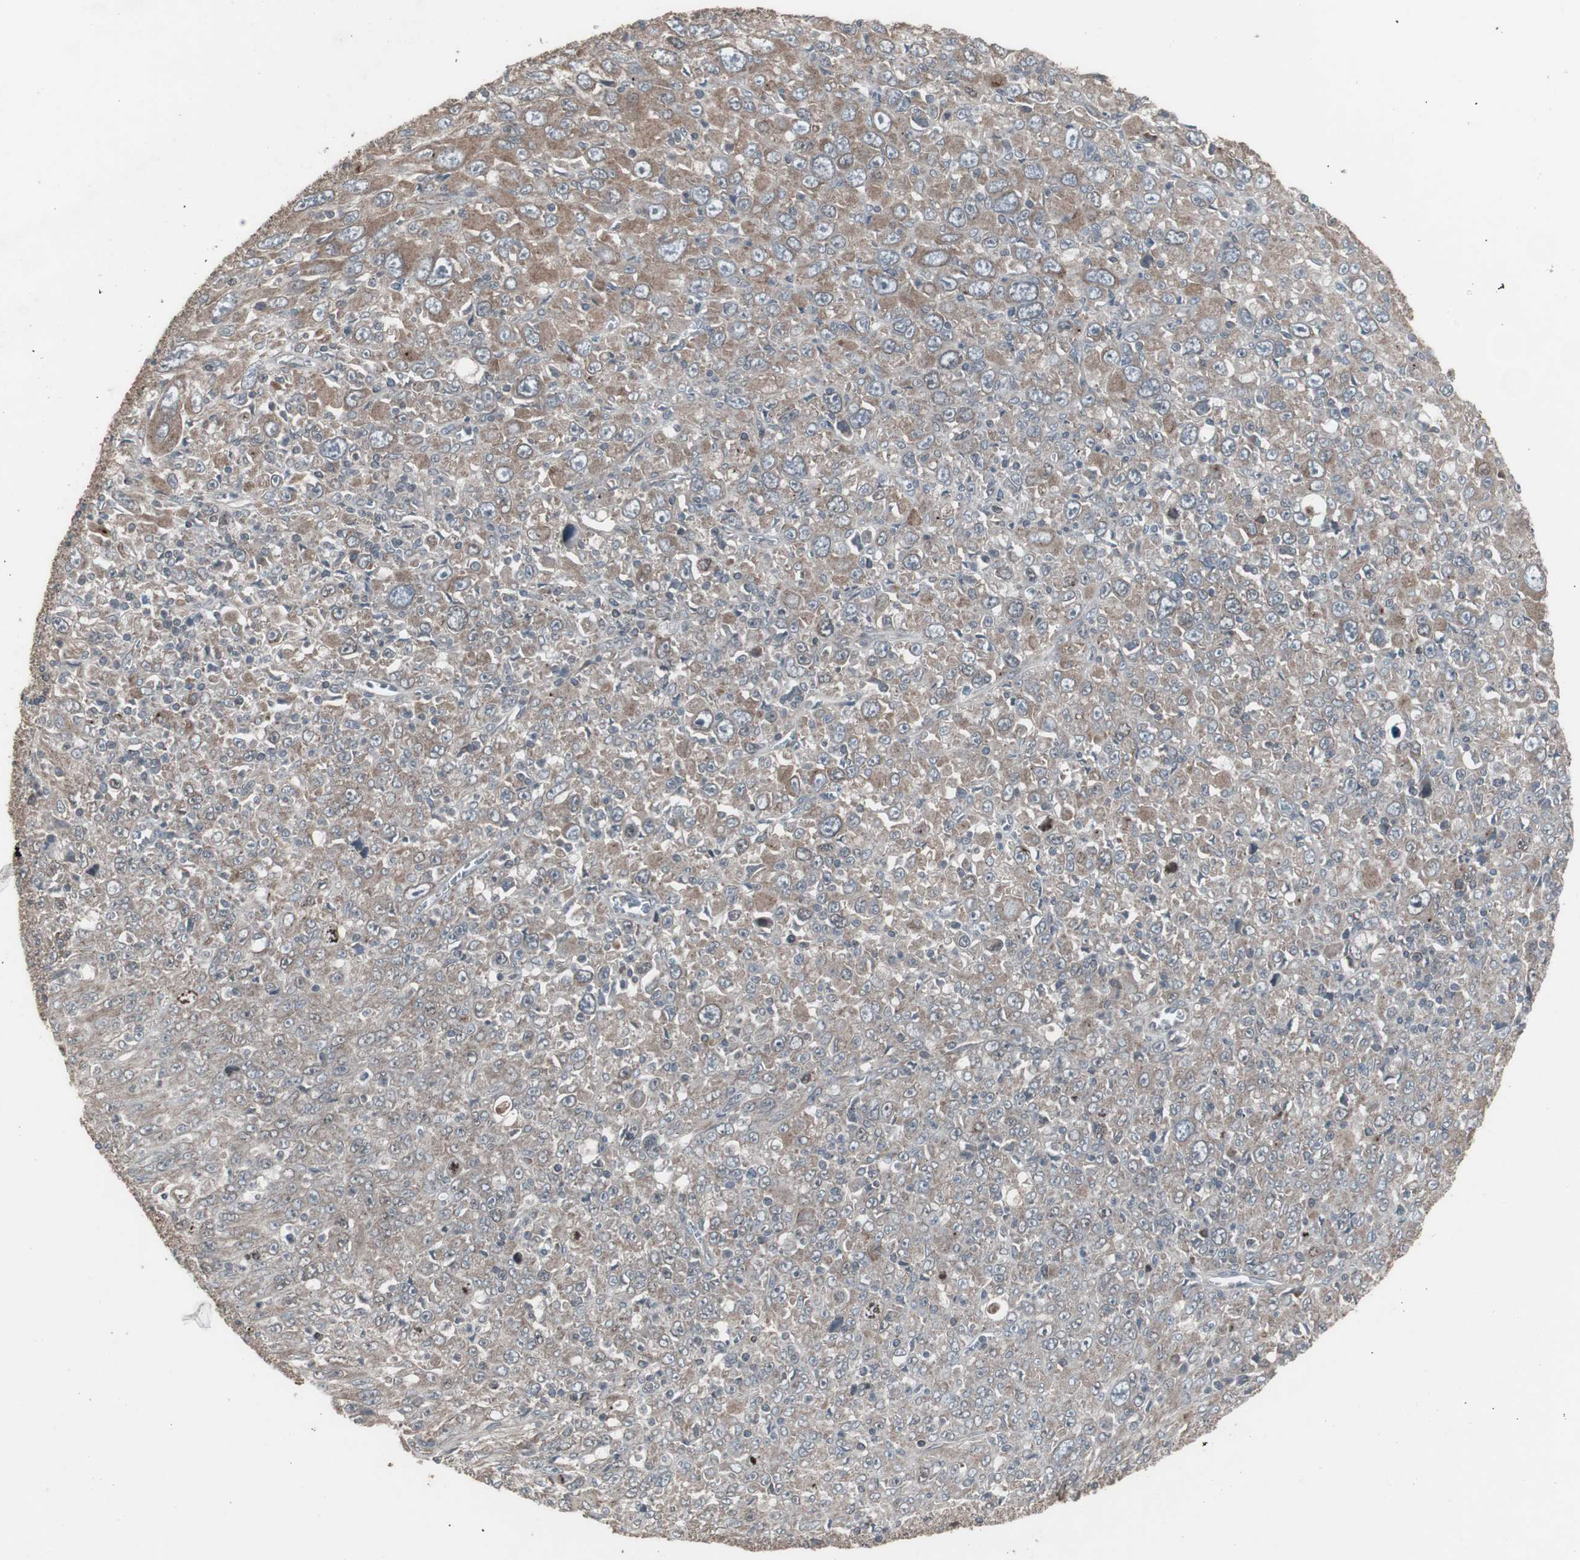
{"staining": {"intensity": "moderate", "quantity": "25%-75%", "location": "cytoplasmic/membranous"}, "tissue": "melanoma", "cell_type": "Tumor cells", "image_type": "cancer", "snomed": [{"axis": "morphology", "description": "Malignant melanoma, Metastatic site"}, {"axis": "topography", "description": "Skin"}], "caption": "Protein expression analysis of malignant melanoma (metastatic site) exhibits moderate cytoplasmic/membranous expression in about 25%-75% of tumor cells.", "gene": "SSTR2", "patient": {"sex": "female", "age": 56}}